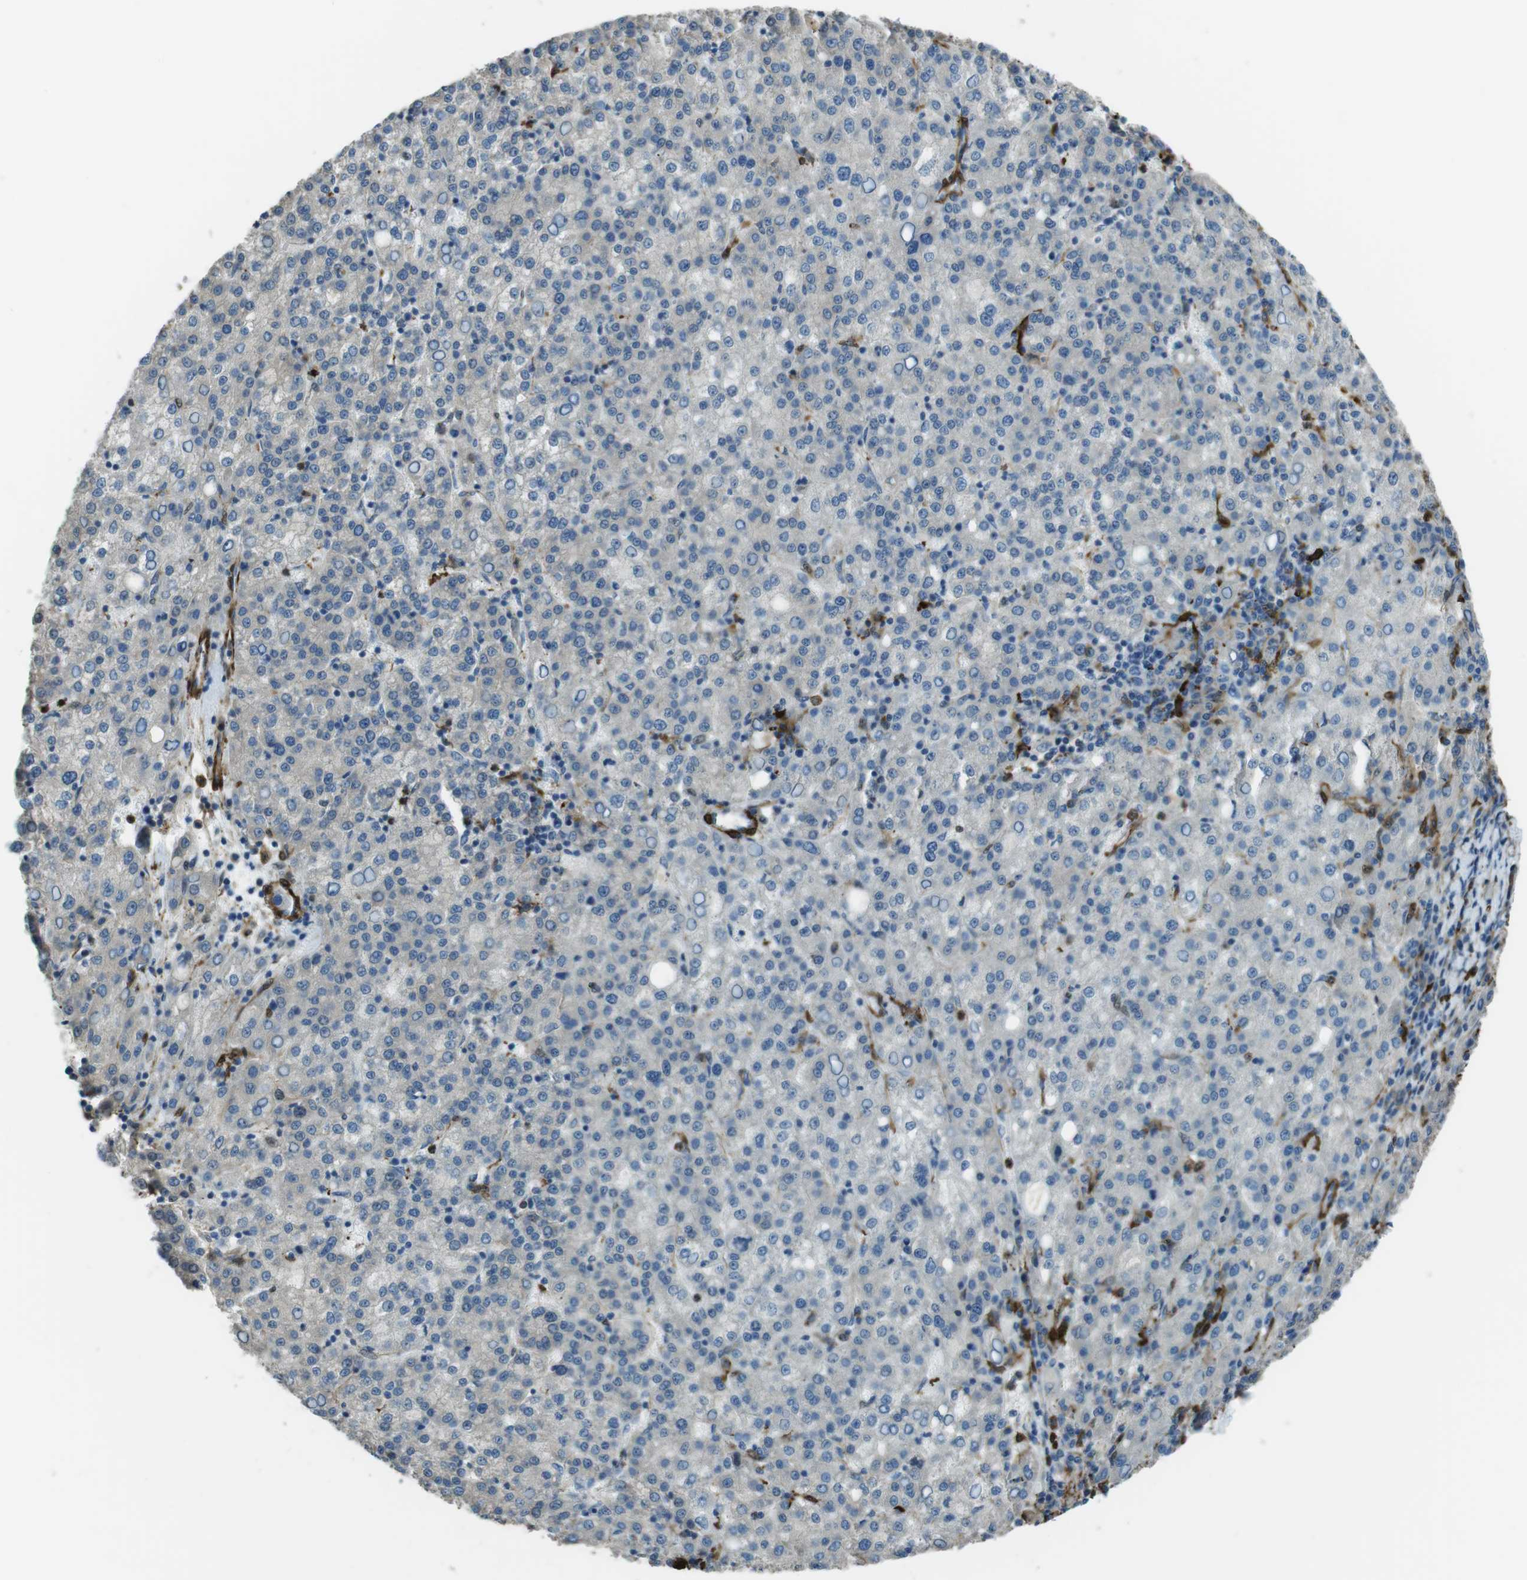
{"staining": {"intensity": "negative", "quantity": "none", "location": "none"}, "tissue": "liver cancer", "cell_type": "Tumor cells", "image_type": "cancer", "snomed": [{"axis": "morphology", "description": "Carcinoma, Hepatocellular, NOS"}, {"axis": "topography", "description": "Liver"}], "caption": "Protein analysis of liver cancer shows no significant staining in tumor cells. (Stains: DAB IHC with hematoxylin counter stain, Microscopy: brightfield microscopy at high magnification).", "gene": "SFT2D1", "patient": {"sex": "female", "age": 58}}